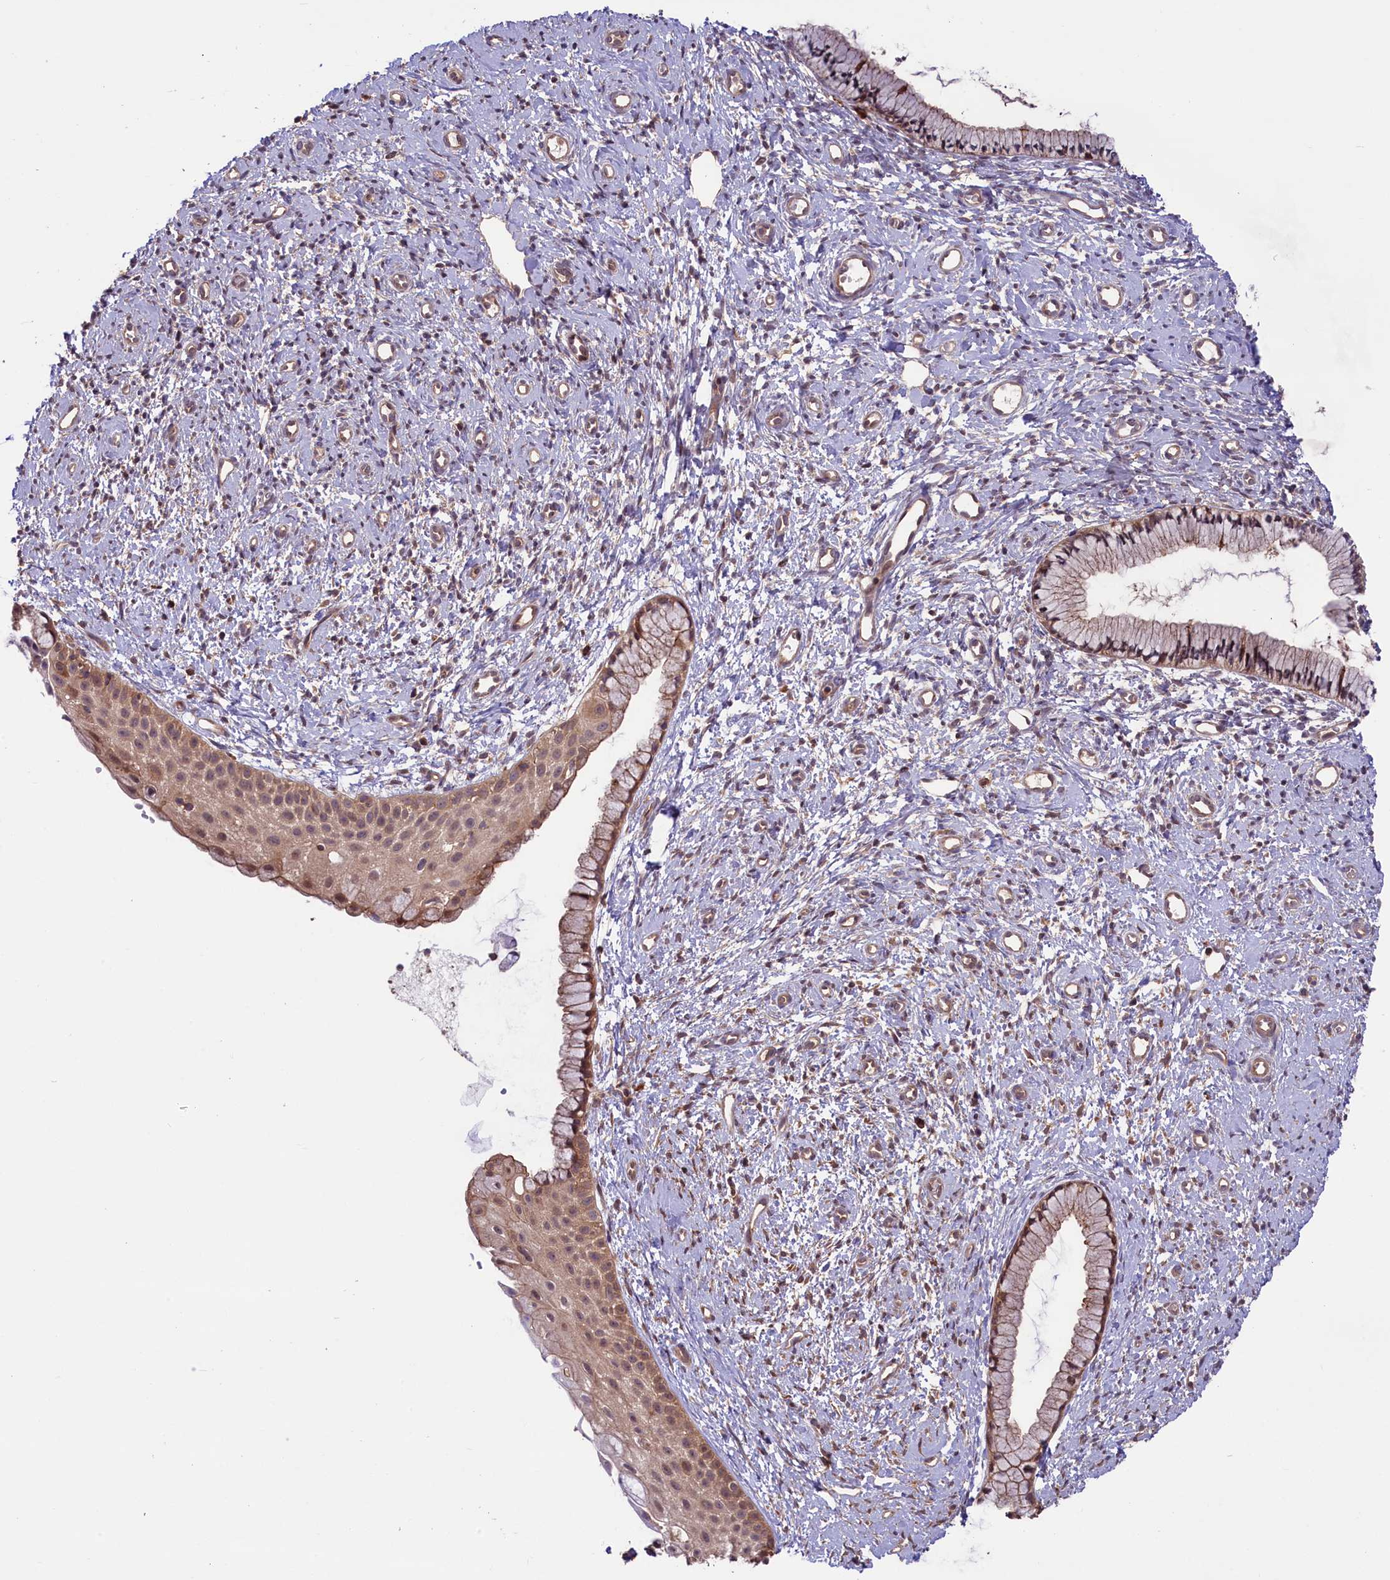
{"staining": {"intensity": "moderate", "quantity": "25%-75%", "location": "cytoplasmic/membranous,nuclear"}, "tissue": "cervix", "cell_type": "Glandular cells", "image_type": "normal", "snomed": [{"axis": "morphology", "description": "Normal tissue, NOS"}, {"axis": "topography", "description": "Cervix"}], "caption": "Immunohistochemistry (IHC) micrograph of benign cervix: human cervix stained using IHC demonstrates medium levels of moderate protein expression localized specifically in the cytoplasmic/membranous,nuclear of glandular cells, appearing as a cytoplasmic/membranous,nuclear brown color.", "gene": "RIC8A", "patient": {"sex": "female", "age": 57}}